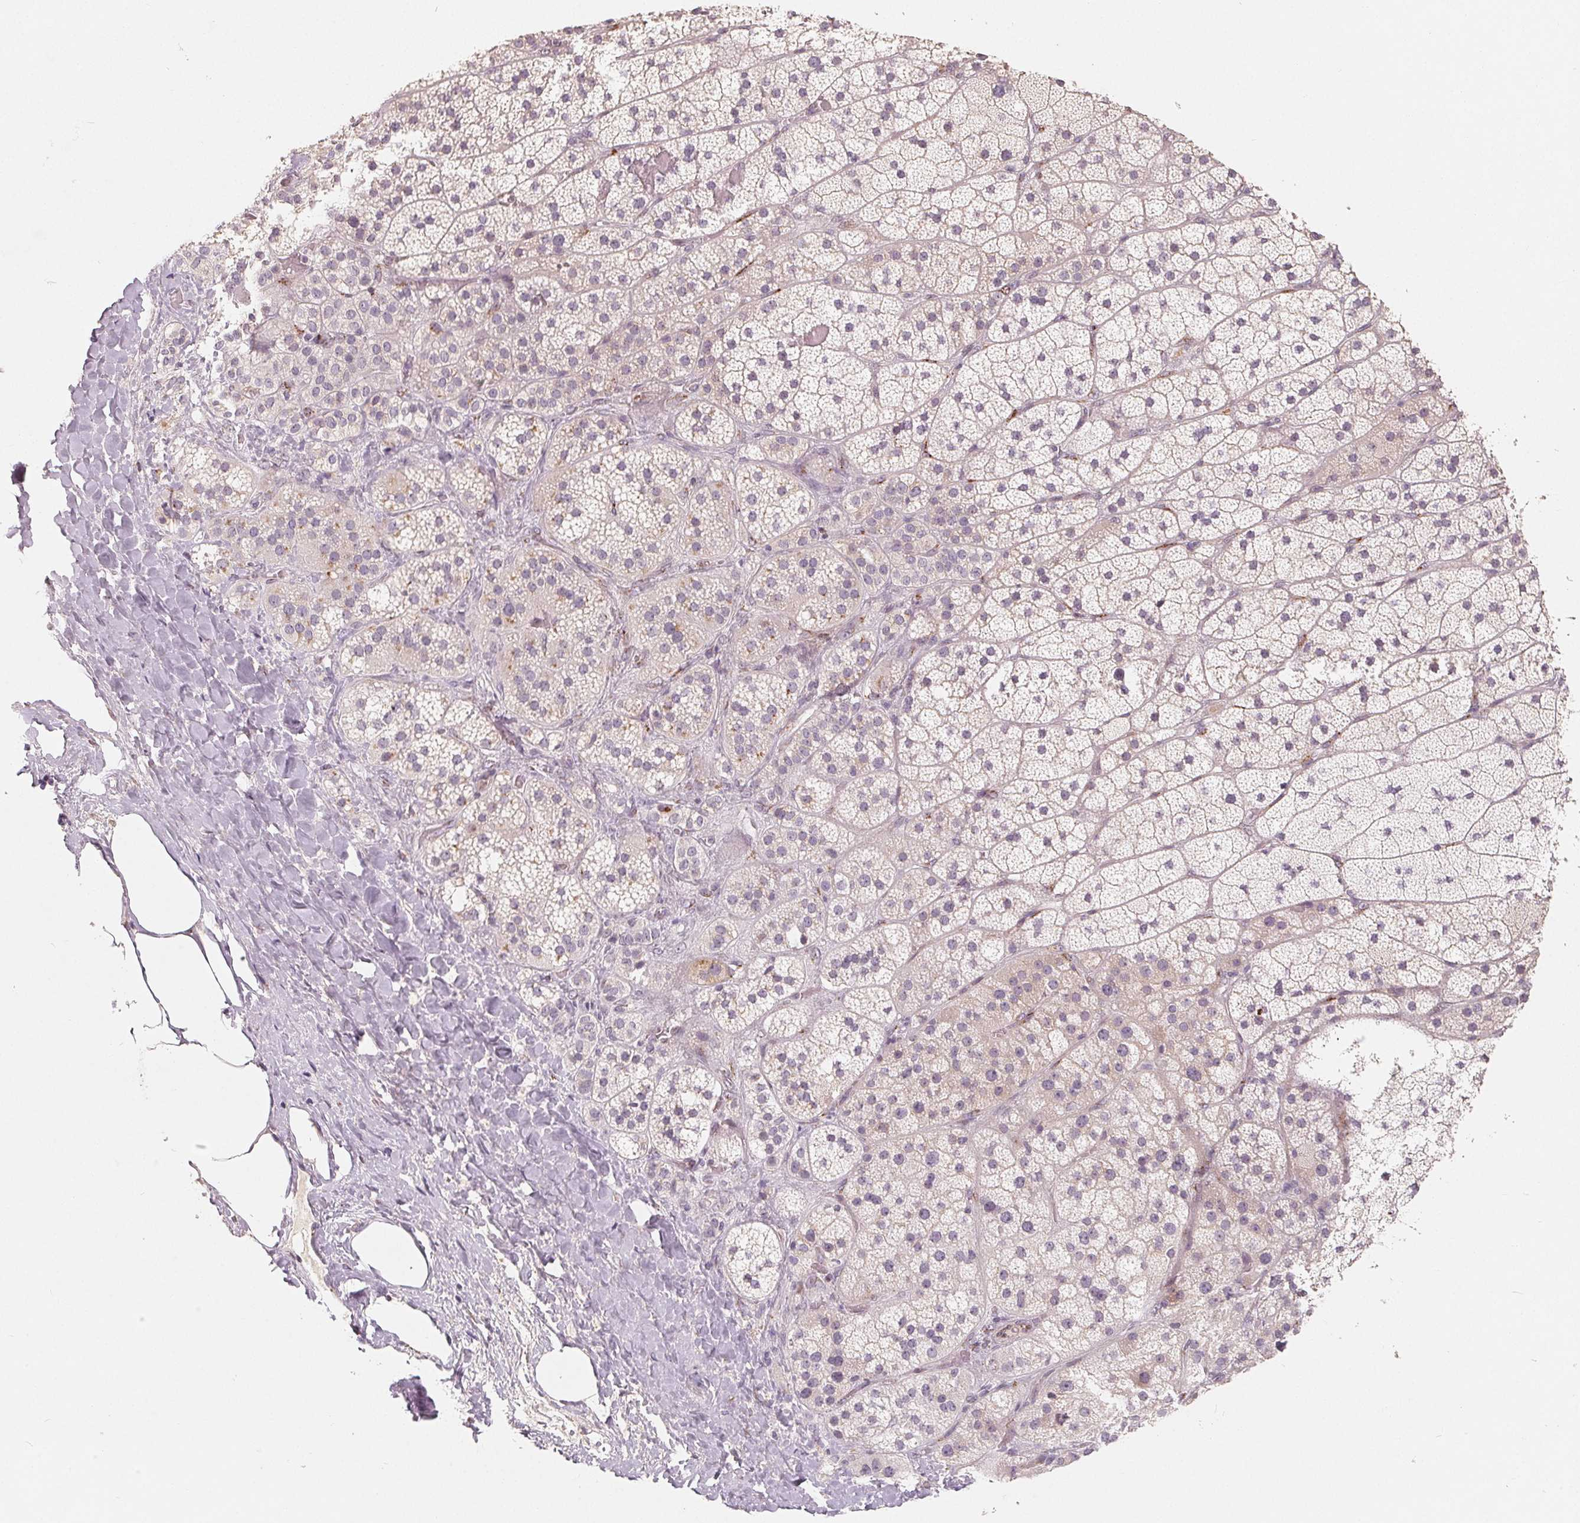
{"staining": {"intensity": "weak", "quantity": "<25%", "location": "cytoplasmic/membranous"}, "tissue": "adrenal gland", "cell_type": "Glandular cells", "image_type": "normal", "snomed": [{"axis": "morphology", "description": "Normal tissue, NOS"}, {"axis": "topography", "description": "Adrenal gland"}], "caption": "Immunohistochemistry histopathology image of unremarkable adrenal gland: human adrenal gland stained with DAB (3,3'-diaminobenzidine) displays no significant protein positivity in glandular cells. The staining was performed using DAB to visualize the protein expression in brown, while the nuclei were stained in blue with hematoxylin (Magnification: 20x).", "gene": "TMSB15B", "patient": {"sex": "male", "age": 57}}